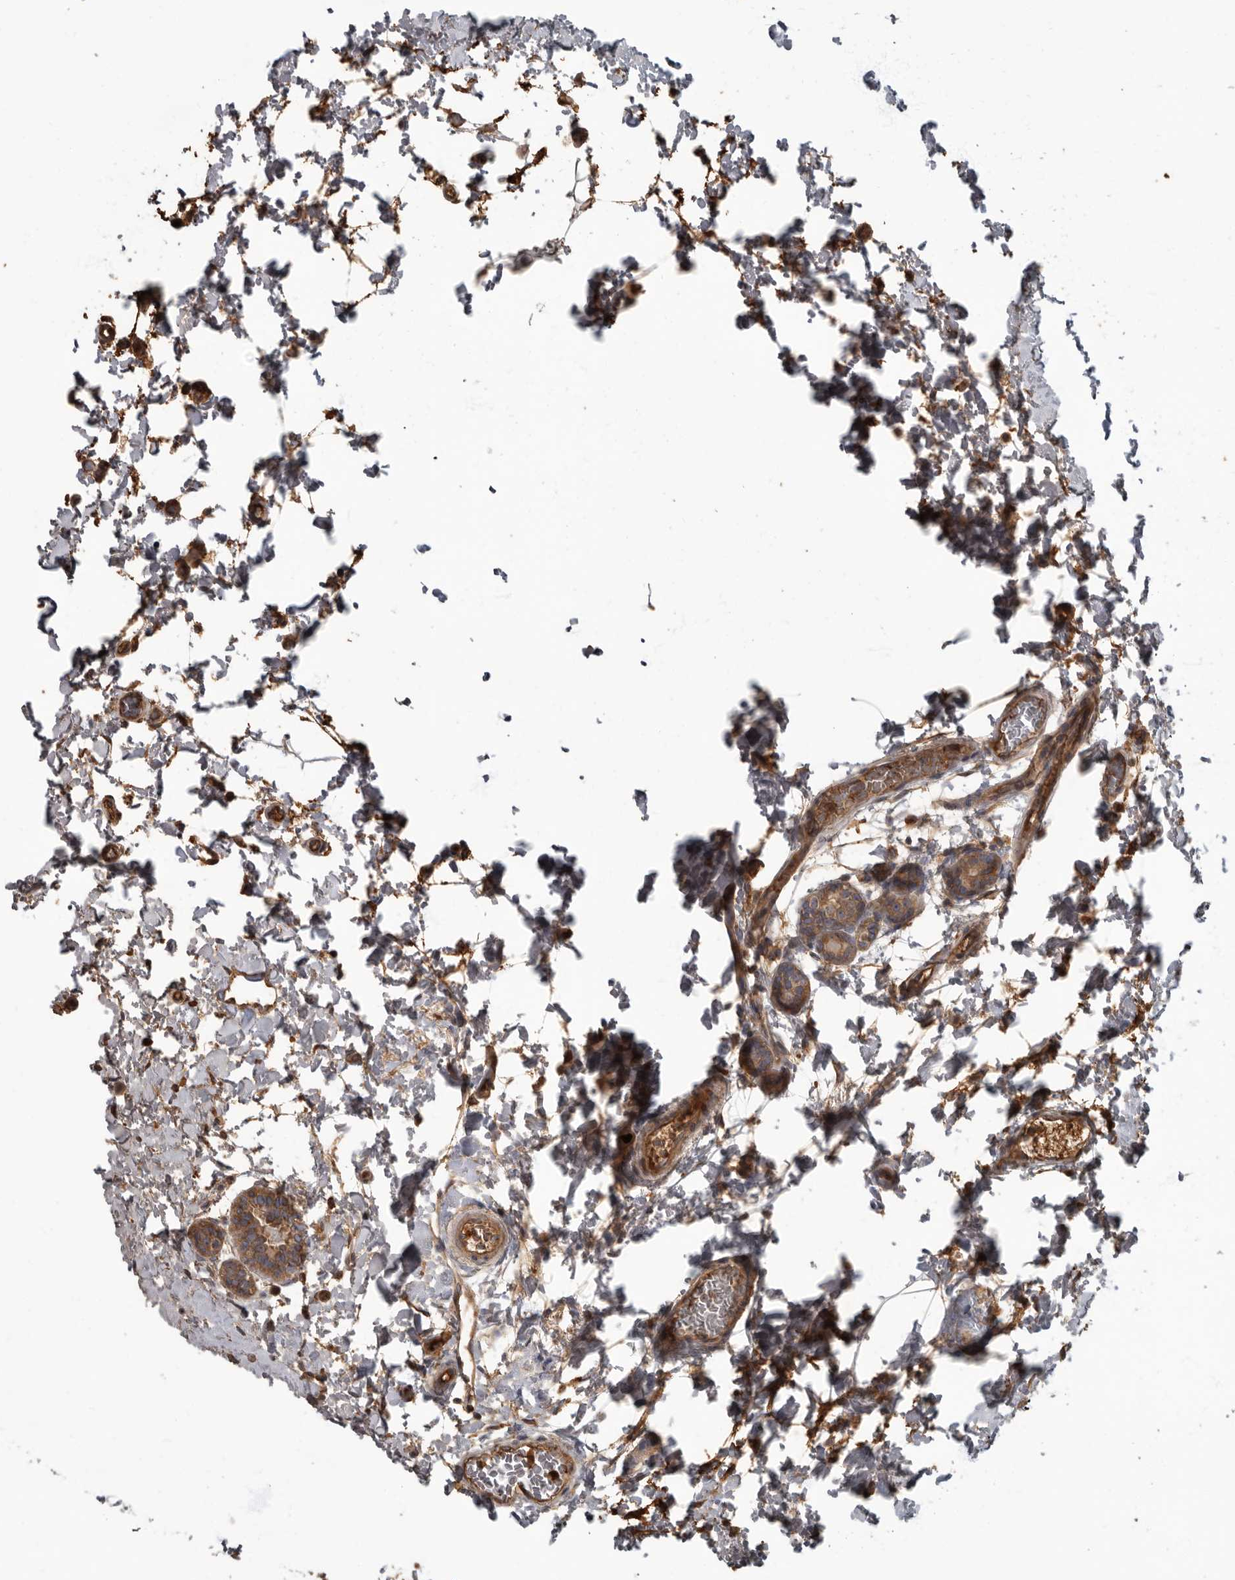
{"staining": {"intensity": "moderate", "quantity": ">75%", "location": "cytoplasmic/membranous"}, "tissue": "breast cancer", "cell_type": "Tumor cells", "image_type": "cancer", "snomed": [{"axis": "morphology", "description": "Duct carcinoma"}, {"axis": "topography", "description": "Breast"}], "caption": "Human breast invasive ductal carcinoma stained for a protein (brown) reveals moderate cytoplasmic/membranous positive staining in approximately >75% of tumor cells.", "gene": "DAAM1", "patient": {"sex": "female", "age": 62}}